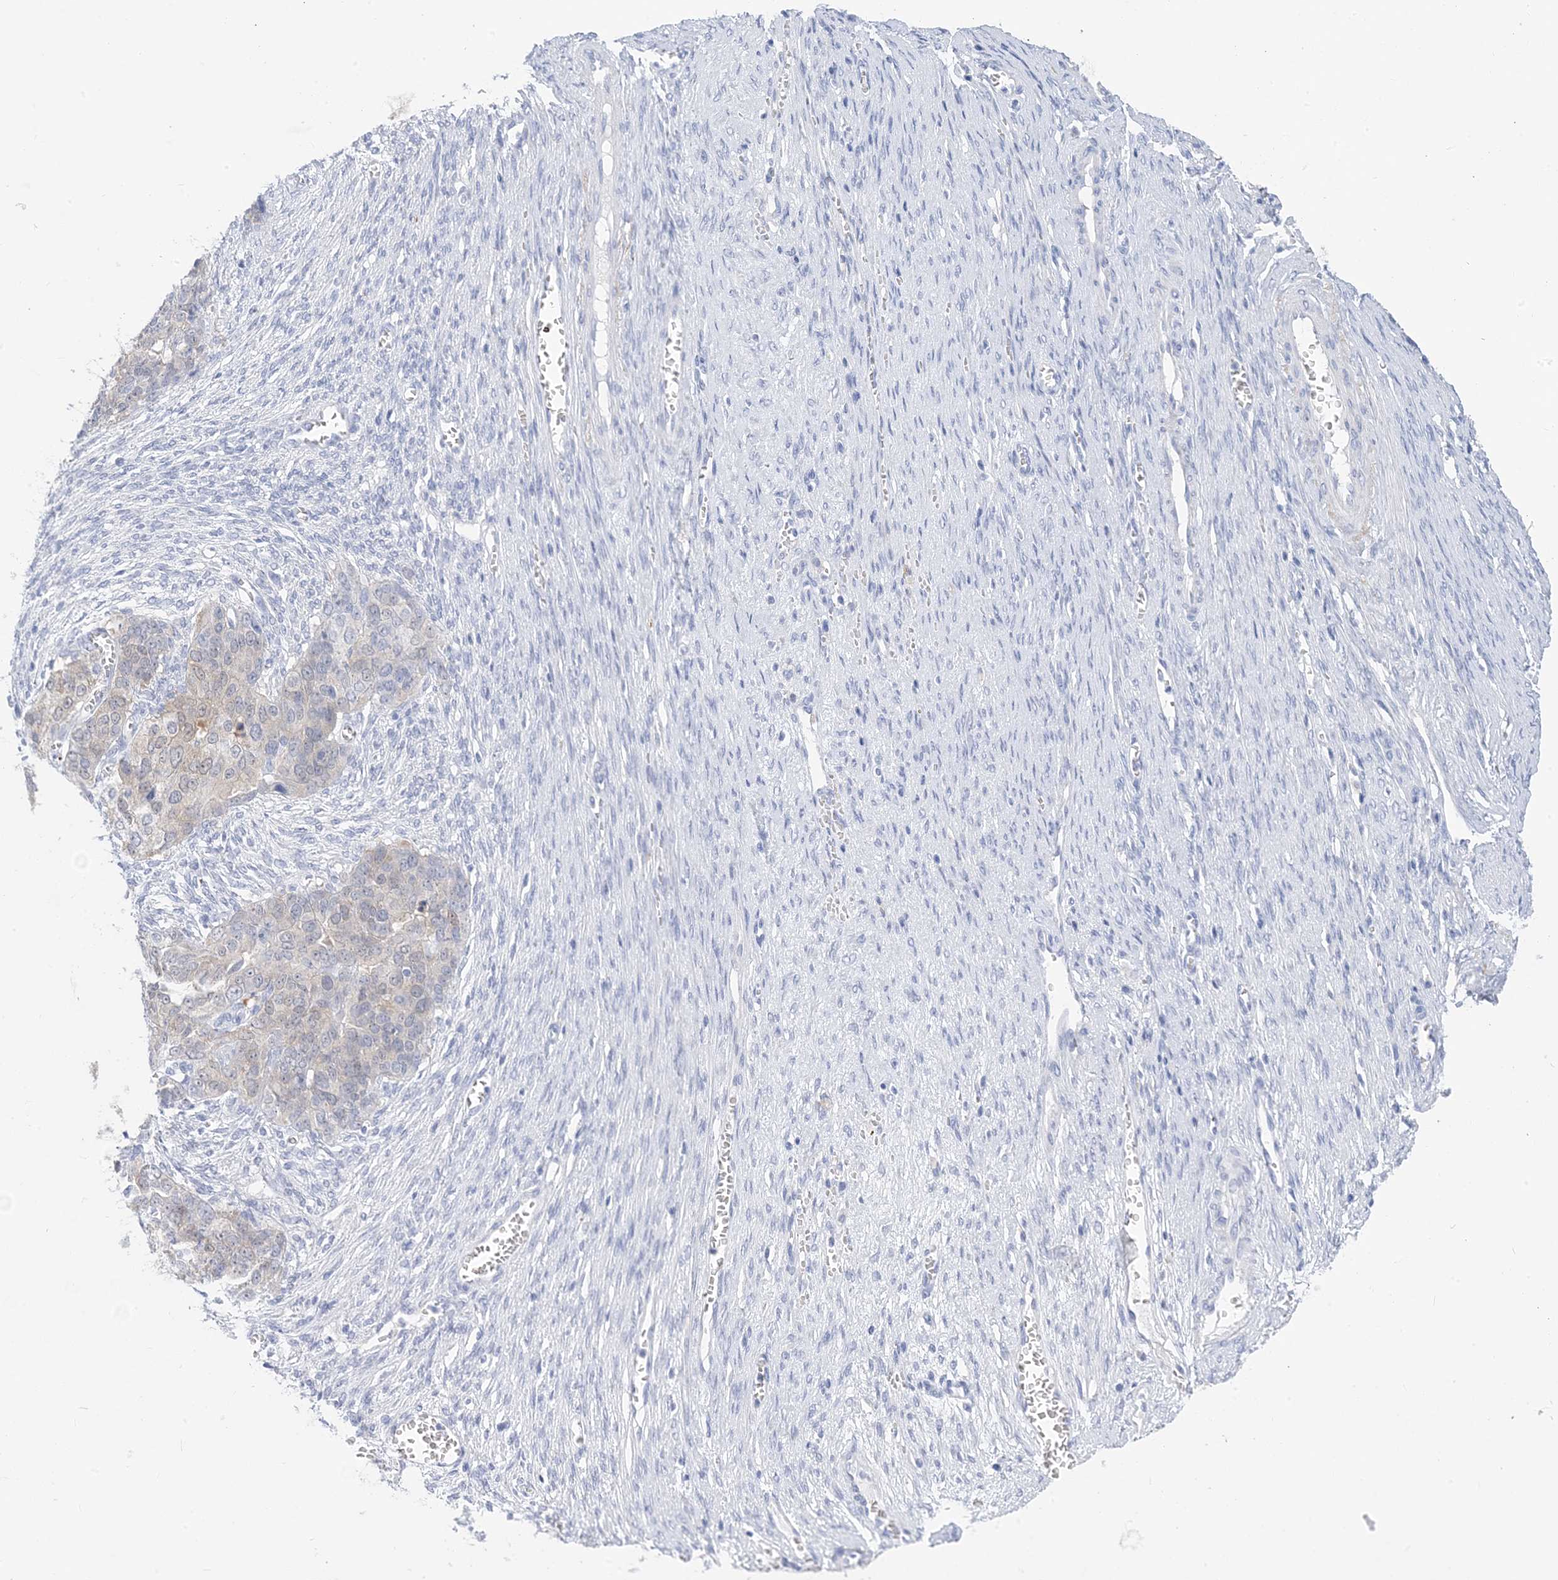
{"staining": {"intensity": "weak", "quantity": "<25%", "location": "cytoplasmic/membranous"}, "tissue": "ovarian cancer", "cell_type": "Tumor cells", "image_type": "cancer", "snomed": [{"axis": "morphology", "description": "Cystadenocarcinoma, serous, NOS"}, {"axis": "topography", "description": "Ovary"}], "caption": "Ovarian cancer was stained to show a protein in brown. There is no significant expression in tumor cells.", "gene": "SH3YL1", "patient": {"sex": "female", "age": 44}}